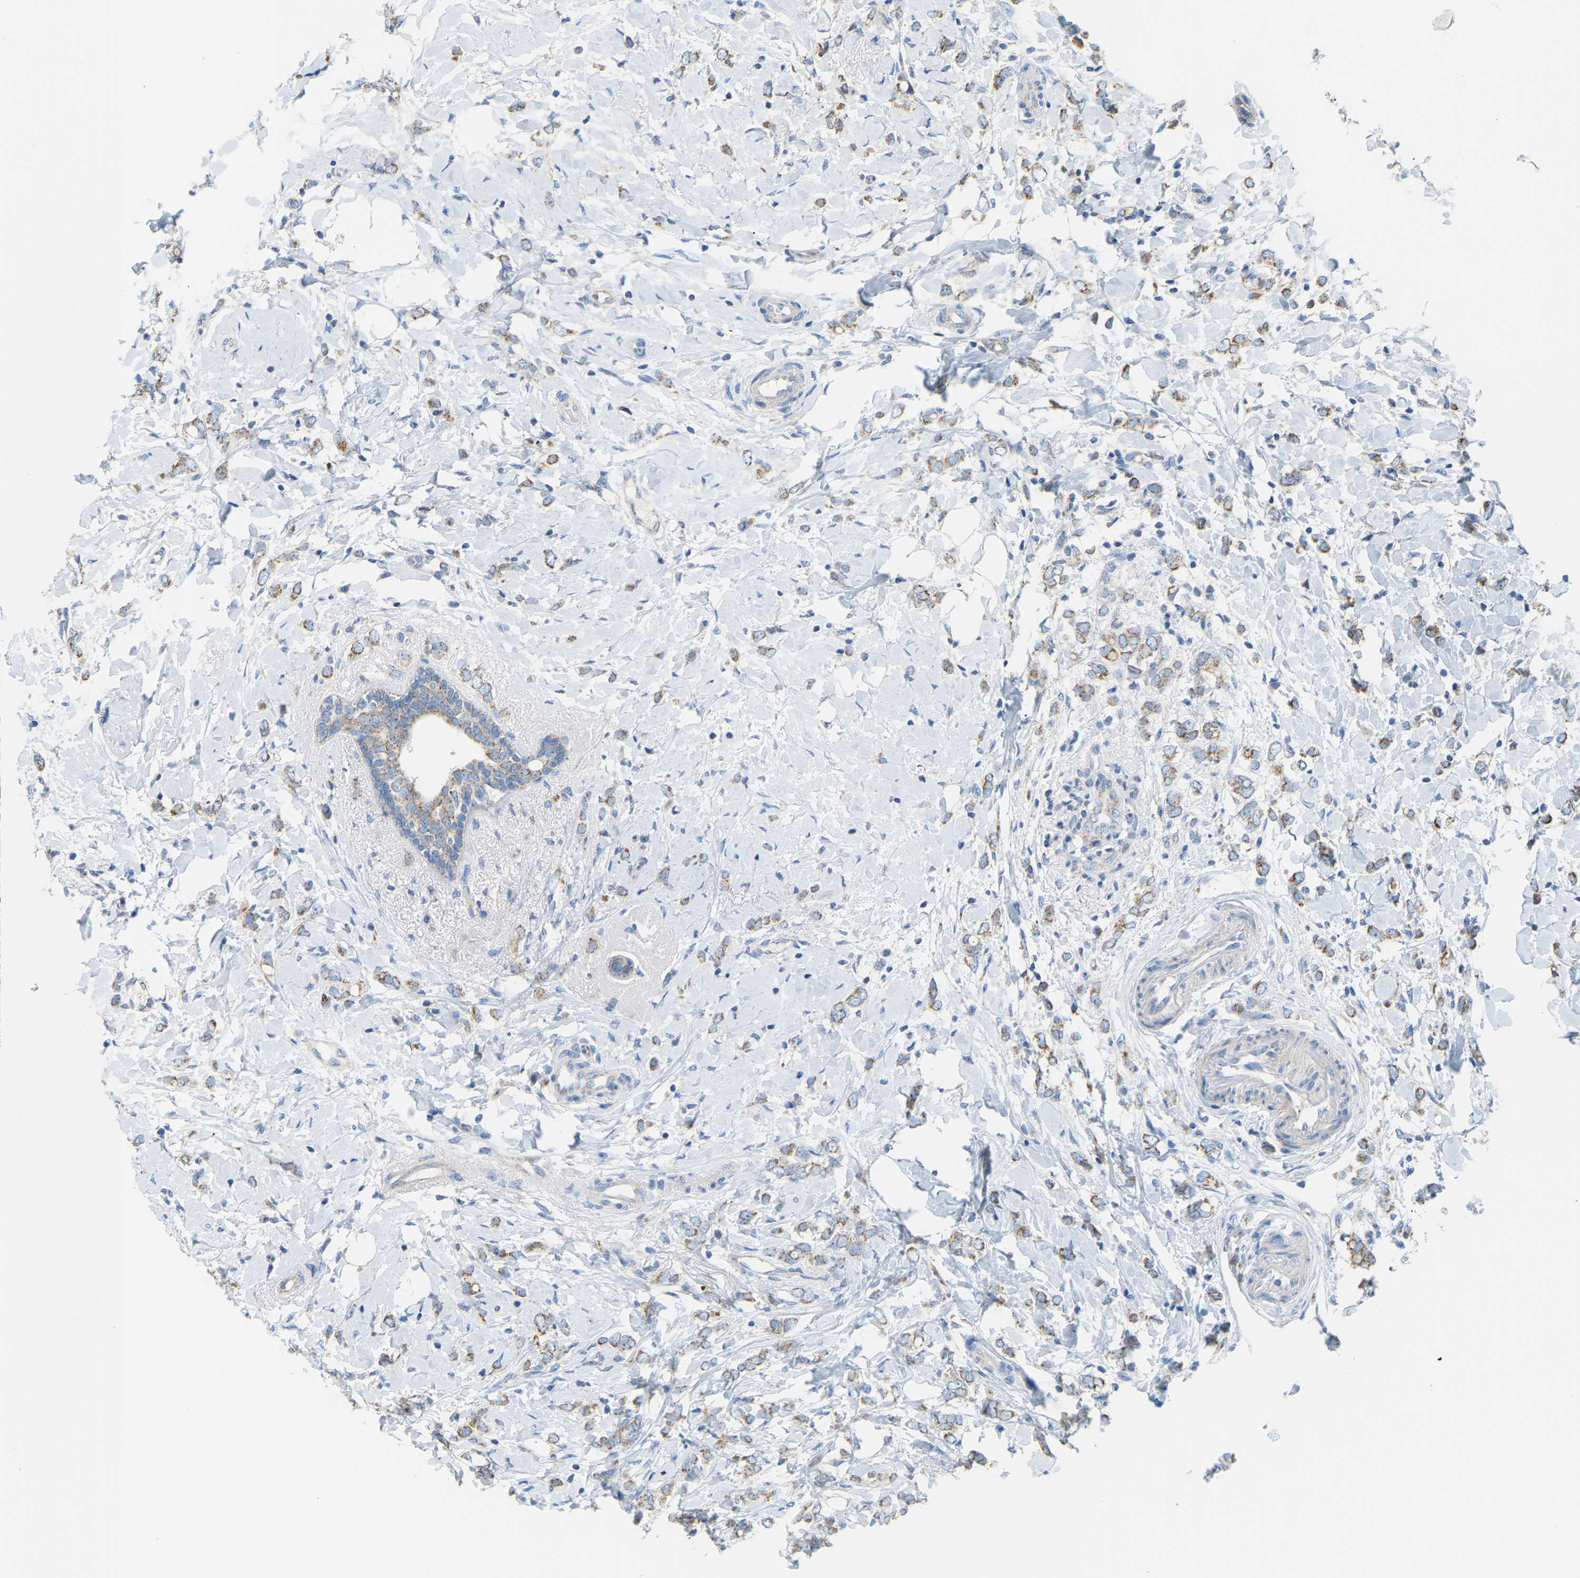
{"staining": {"intensity": "moderate", "quantity": "25%-75%", "location": "cytoplasmic/membranous"}, "tissue": "breast cancer", "cell_type": "Tumor cells", "image_type": "cancer", "snomed": [{"axis": "morphology", "description": "Normal tissue, NOS"}, {"axis": "morphology", "description": "Lobular carcinoma"}, {"axis": "topography", "description": "Breast"}], "caption": "About 25%-75% of tumor cells in breast lobular carcinoma demonstrate moderate cytoplasmic/membranous protein expression as visualized by brown immunohistochemical staining.", "gene": "GDA", "patient": {"sex": "female", "age": 47}}